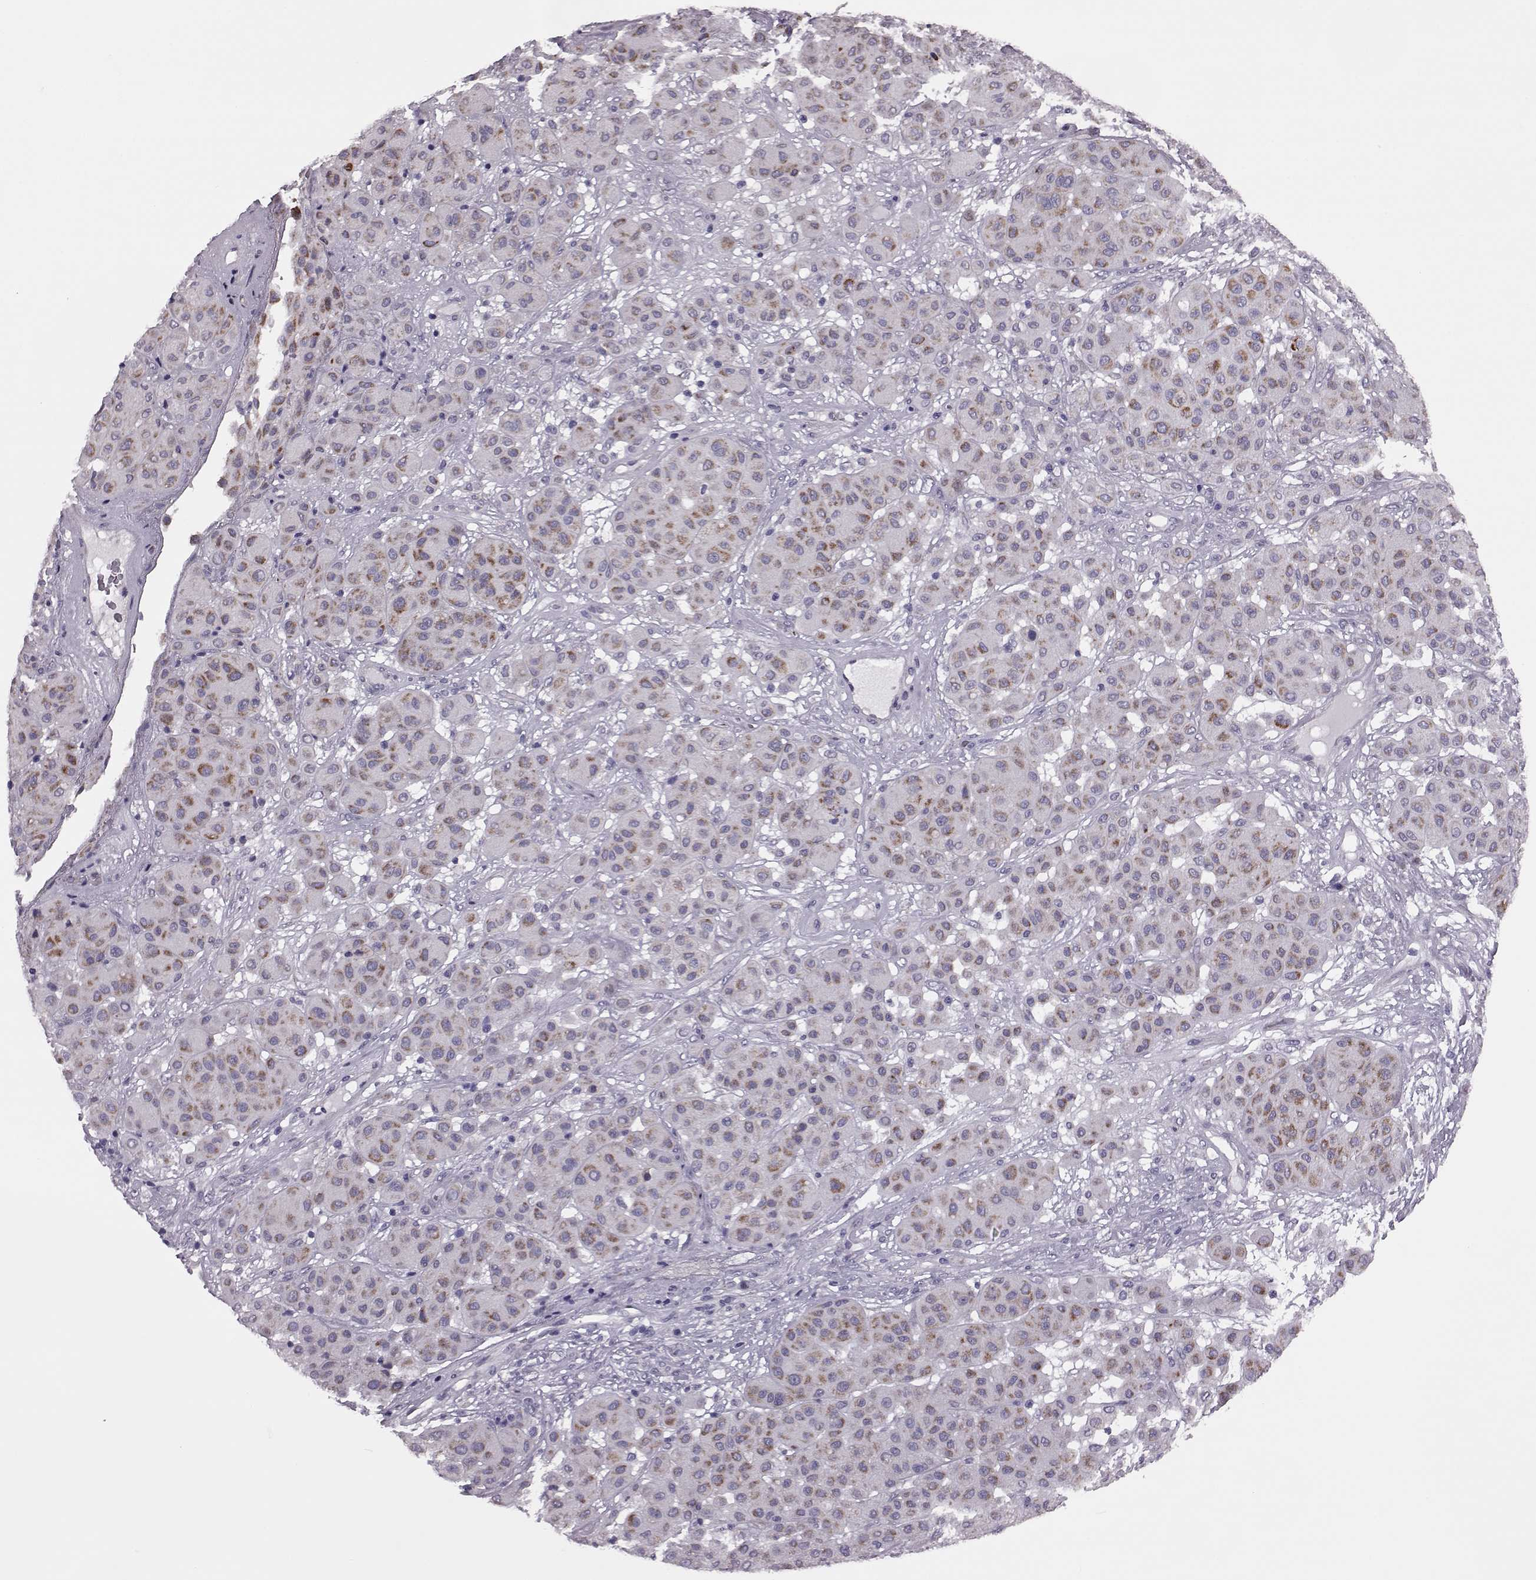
{"staining": {"intensity": "strong", "quantity": "<25%", "location": "cytoplasmic/membranous"}, "tissue": "melanoma", "cell_type": "Tumor cells", "image_type": "cancer", "snomed": [{"axis": "morphology", "description": "Malignant melanoma, Metastatic site"}, {"axis": "topography", "description": "Smooth muscle"}], "caption": "IHC micrograph of human melanoma stained for a protein (brown), which displays medium levels of strong cytoplasmic/membranous staining in approximately <25% of tumor cells.", "gene": "RIMS2", "patient": {"sex": "male", "age": 41}}